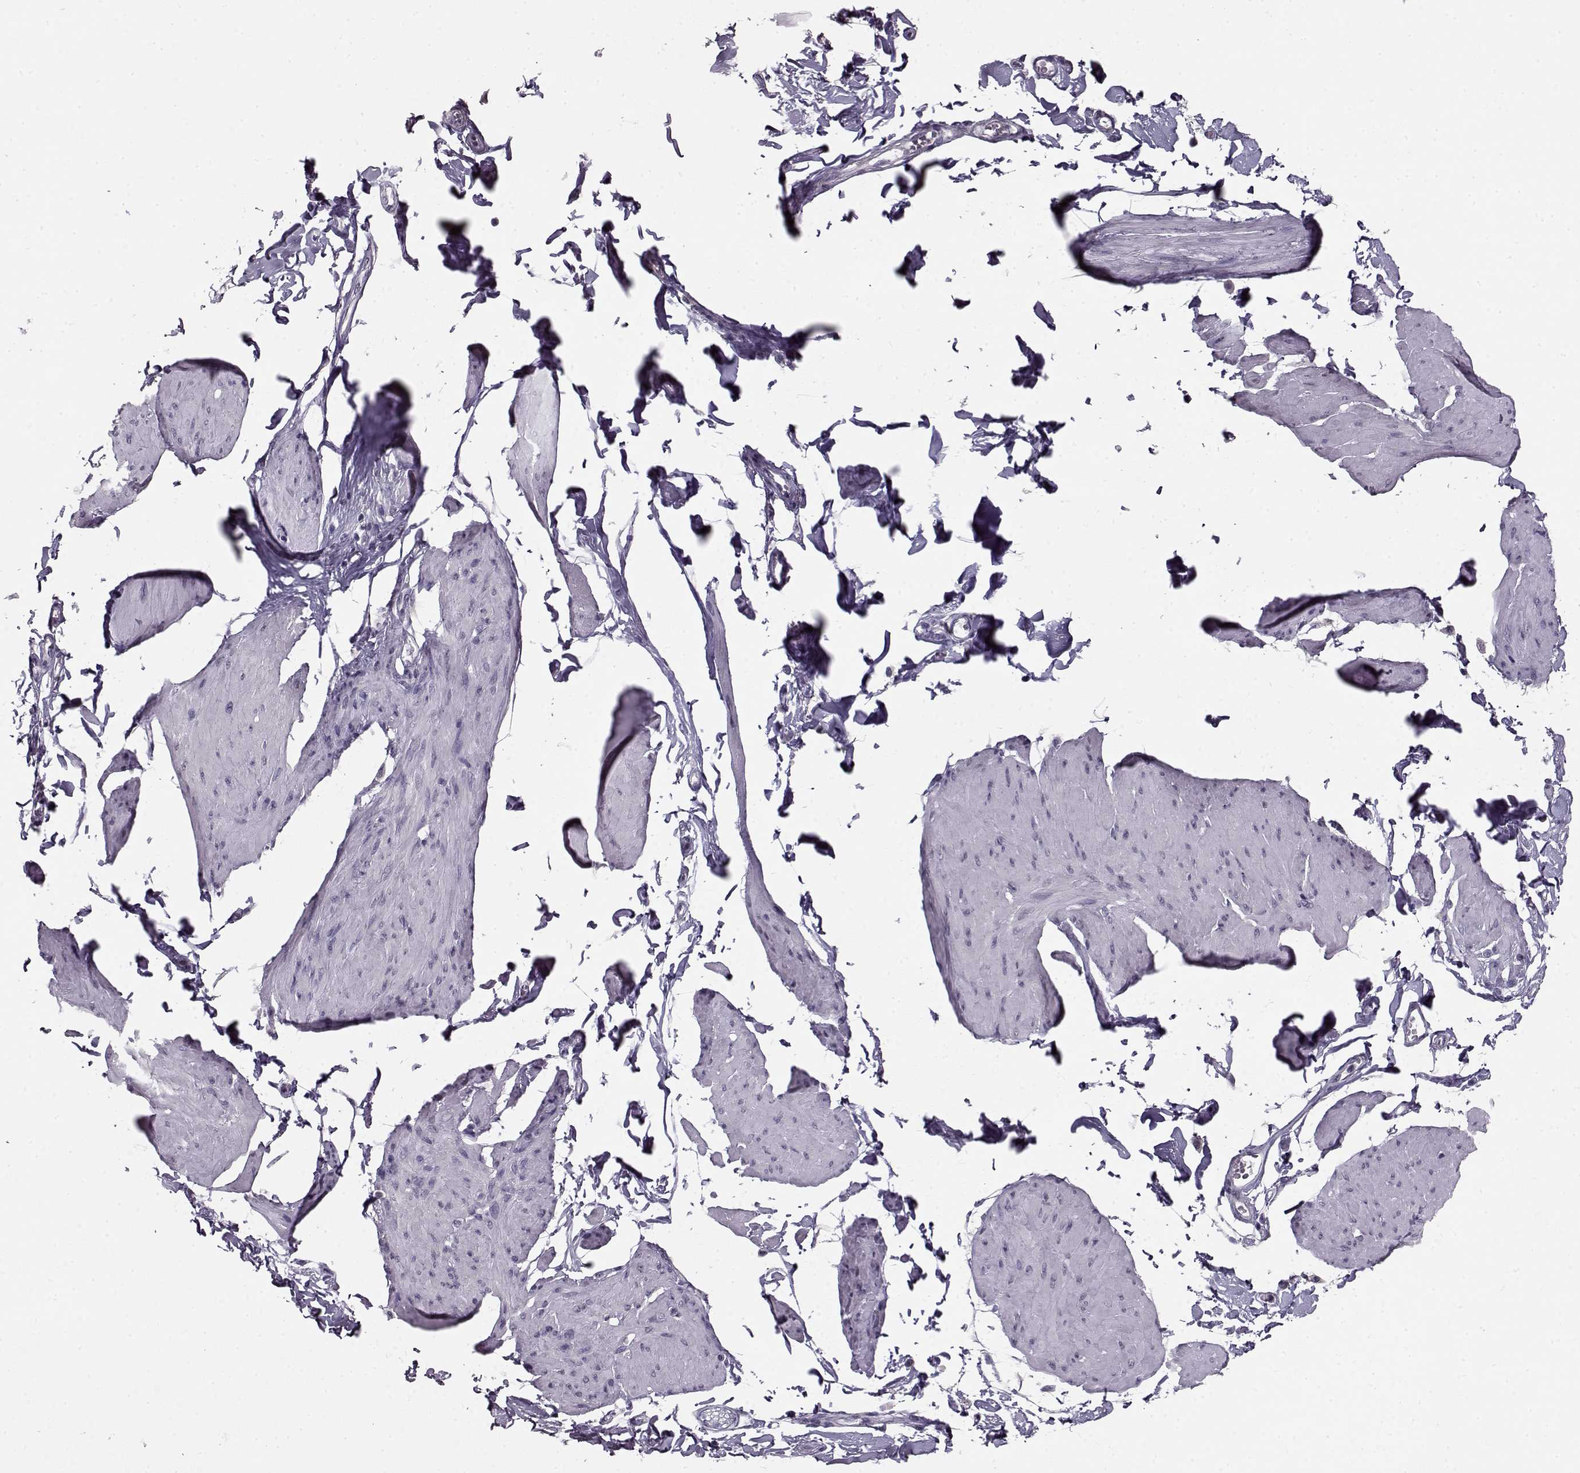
{"staining": {"intensity": "negative", "quantity": "none", "location": "none"}, "tissue": "smooth muscle", "cell_type": "Smooth muscle cells", "image_type": "normal", "snomed": [{"axis": "morphology", "description": "Normal tissue, NOS"}, {"axis": "topography", "description": "Adipose tissue"}, {"axis": "topography", "description": "Smooth muscle"}, {"axis": "topography", "description": "Peripheral nerve tissue"}], "caption": "A high-resolution micrograph shows IHC staining of normal smooth muscle, which displays no significant positivity in smooth muscle cells.", "gene": "RP1L1", "patient": {"sex": "male", "age": 83}}